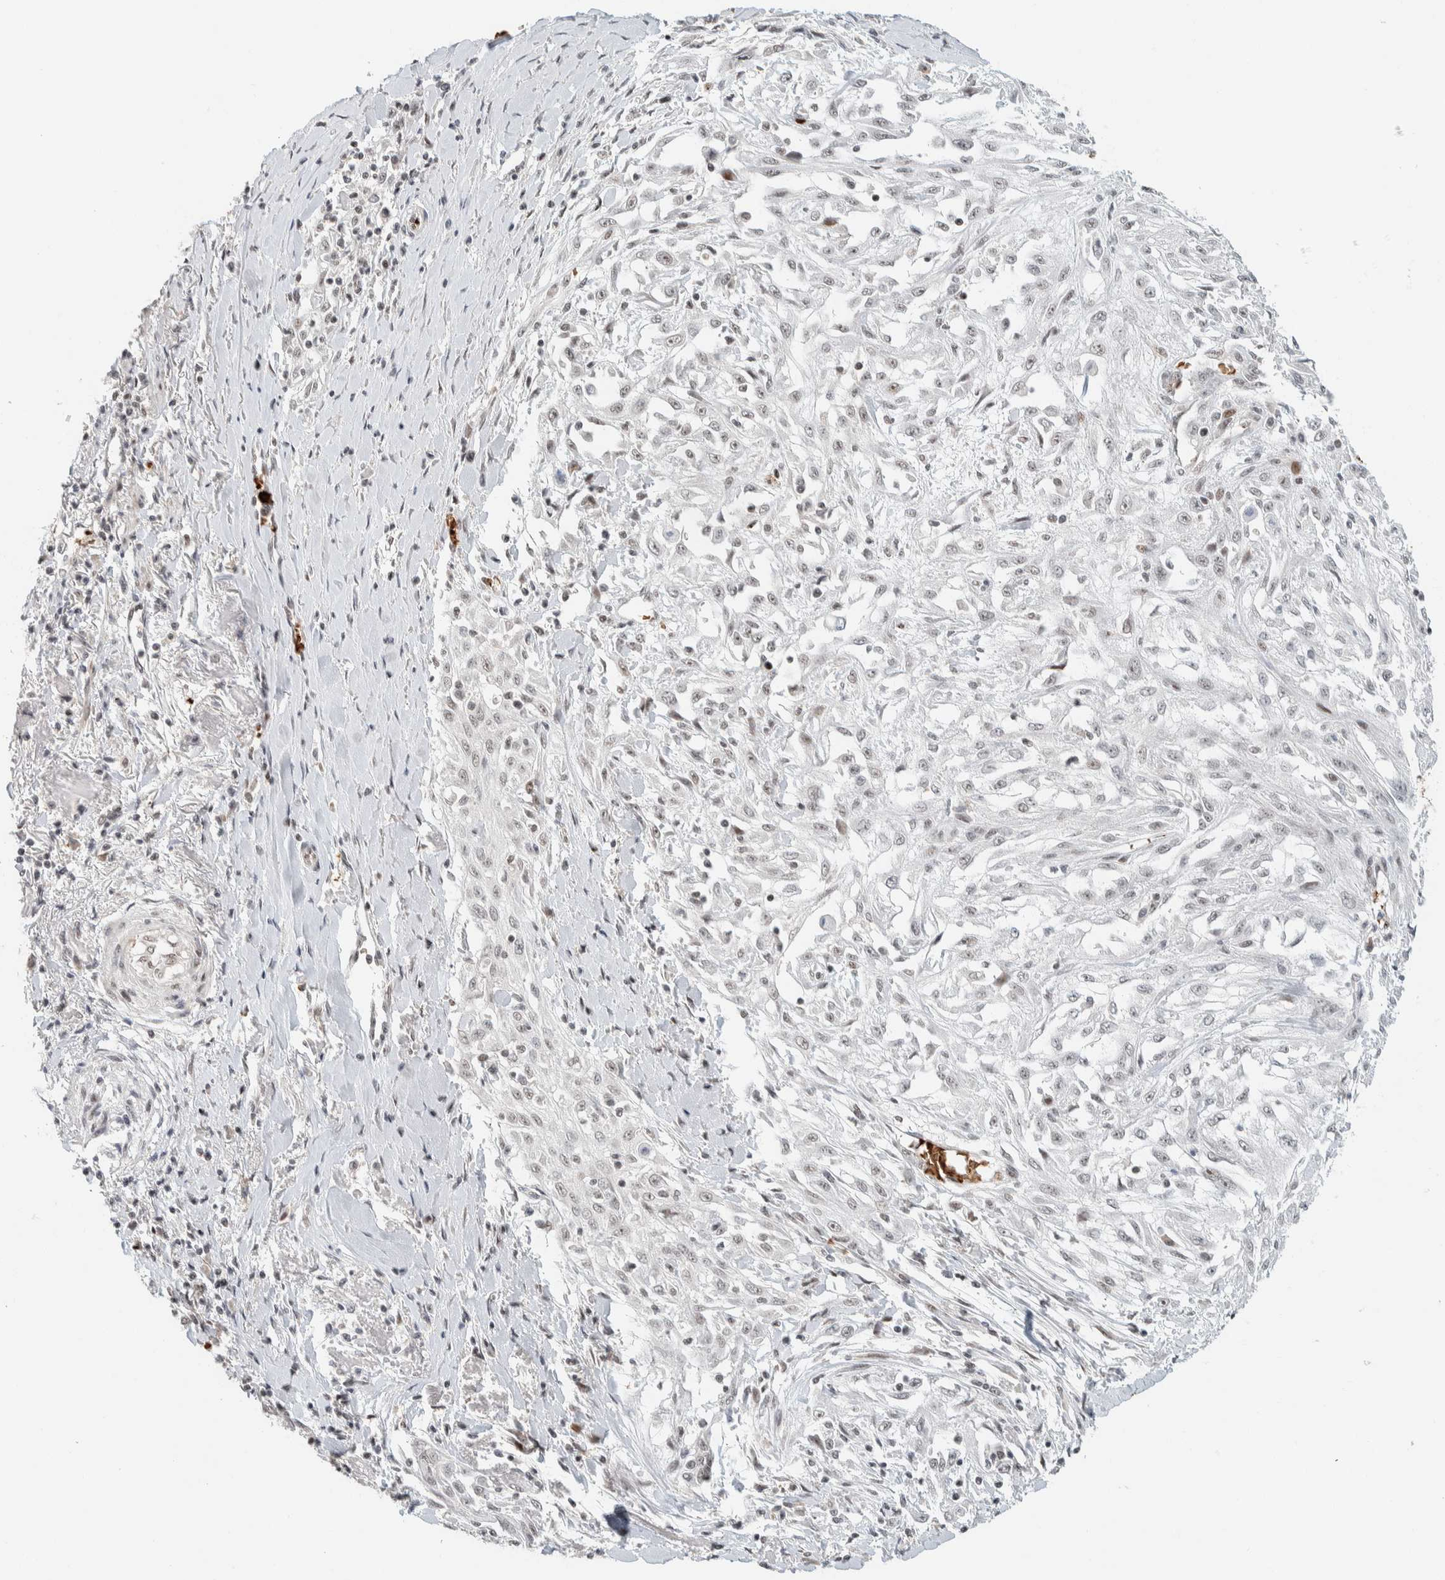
{"staining": {"intensity": "weak", "quantity": "25%-75%", "location": "nuclear"}, "tissue": "skin cancer", "cell_type": "Tumor cells", "image_type": "cancer", "snomed": [{"axis": "morphology", "description": "Squamous cell carcinoma, NOS"}, {"axis": "morphology", "description": "Squamous cell carcinoma, metastatic, NOS"}, {"axis": "topography", "description": "Skin"}, {"axis": "topography", "description": "Lymph node"}], "caption": "High-power microscopy captured an IHC photomicrograph of skin cancer (metastatic squamous cell carcinoma), revealing weak nuclear positivity in about 25%-75% of tumor cells.", "gene": "ZBTB2", "patient": {"sex": "male", "age": 75}}